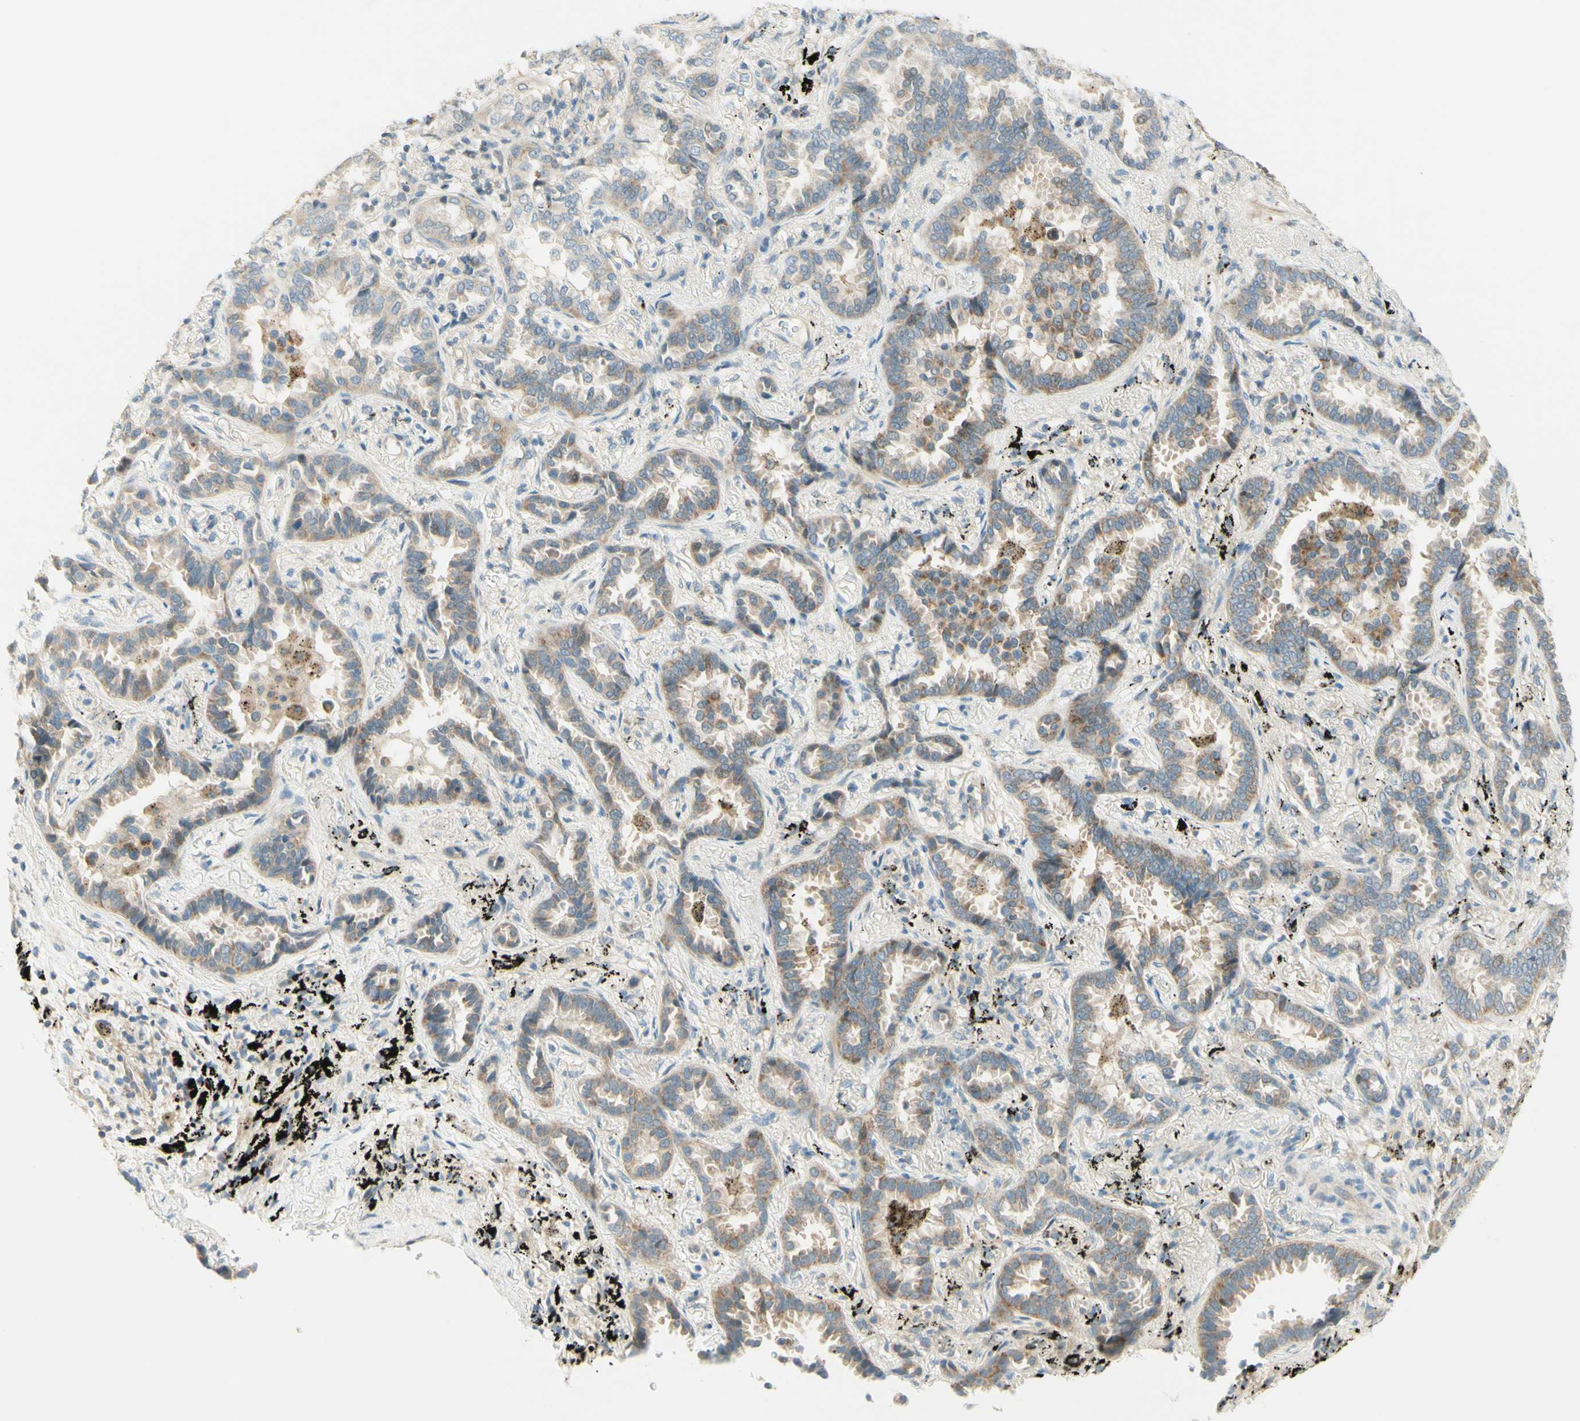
{"staining": {"intensity": "moderate", "quantity": ">75%", "location": "cytoplasmic/membranous"}, "tissue": "lung cancer", "cell_type": "Tumor cells", "image_type": "cancer", "snomed": [{"axis": "morphology", "description": "Normal tissue, NOS"}, {"axis": "morphology", "description": "Adenocarcinoma, NOS"}, {"axis": "topography", "description": "Lung"}], "caption": "DAB immunohistochemical staining of lung cancer demonstrates moderate cytoplasmic/membranous protein staining in approximately >75% of tumor cells. Immunohistochemistry (ihc) stains the protein in brown and the nuclei are stained blue.", "gene": "PROM1", "patient": {"sex": "male", "age": 59}}